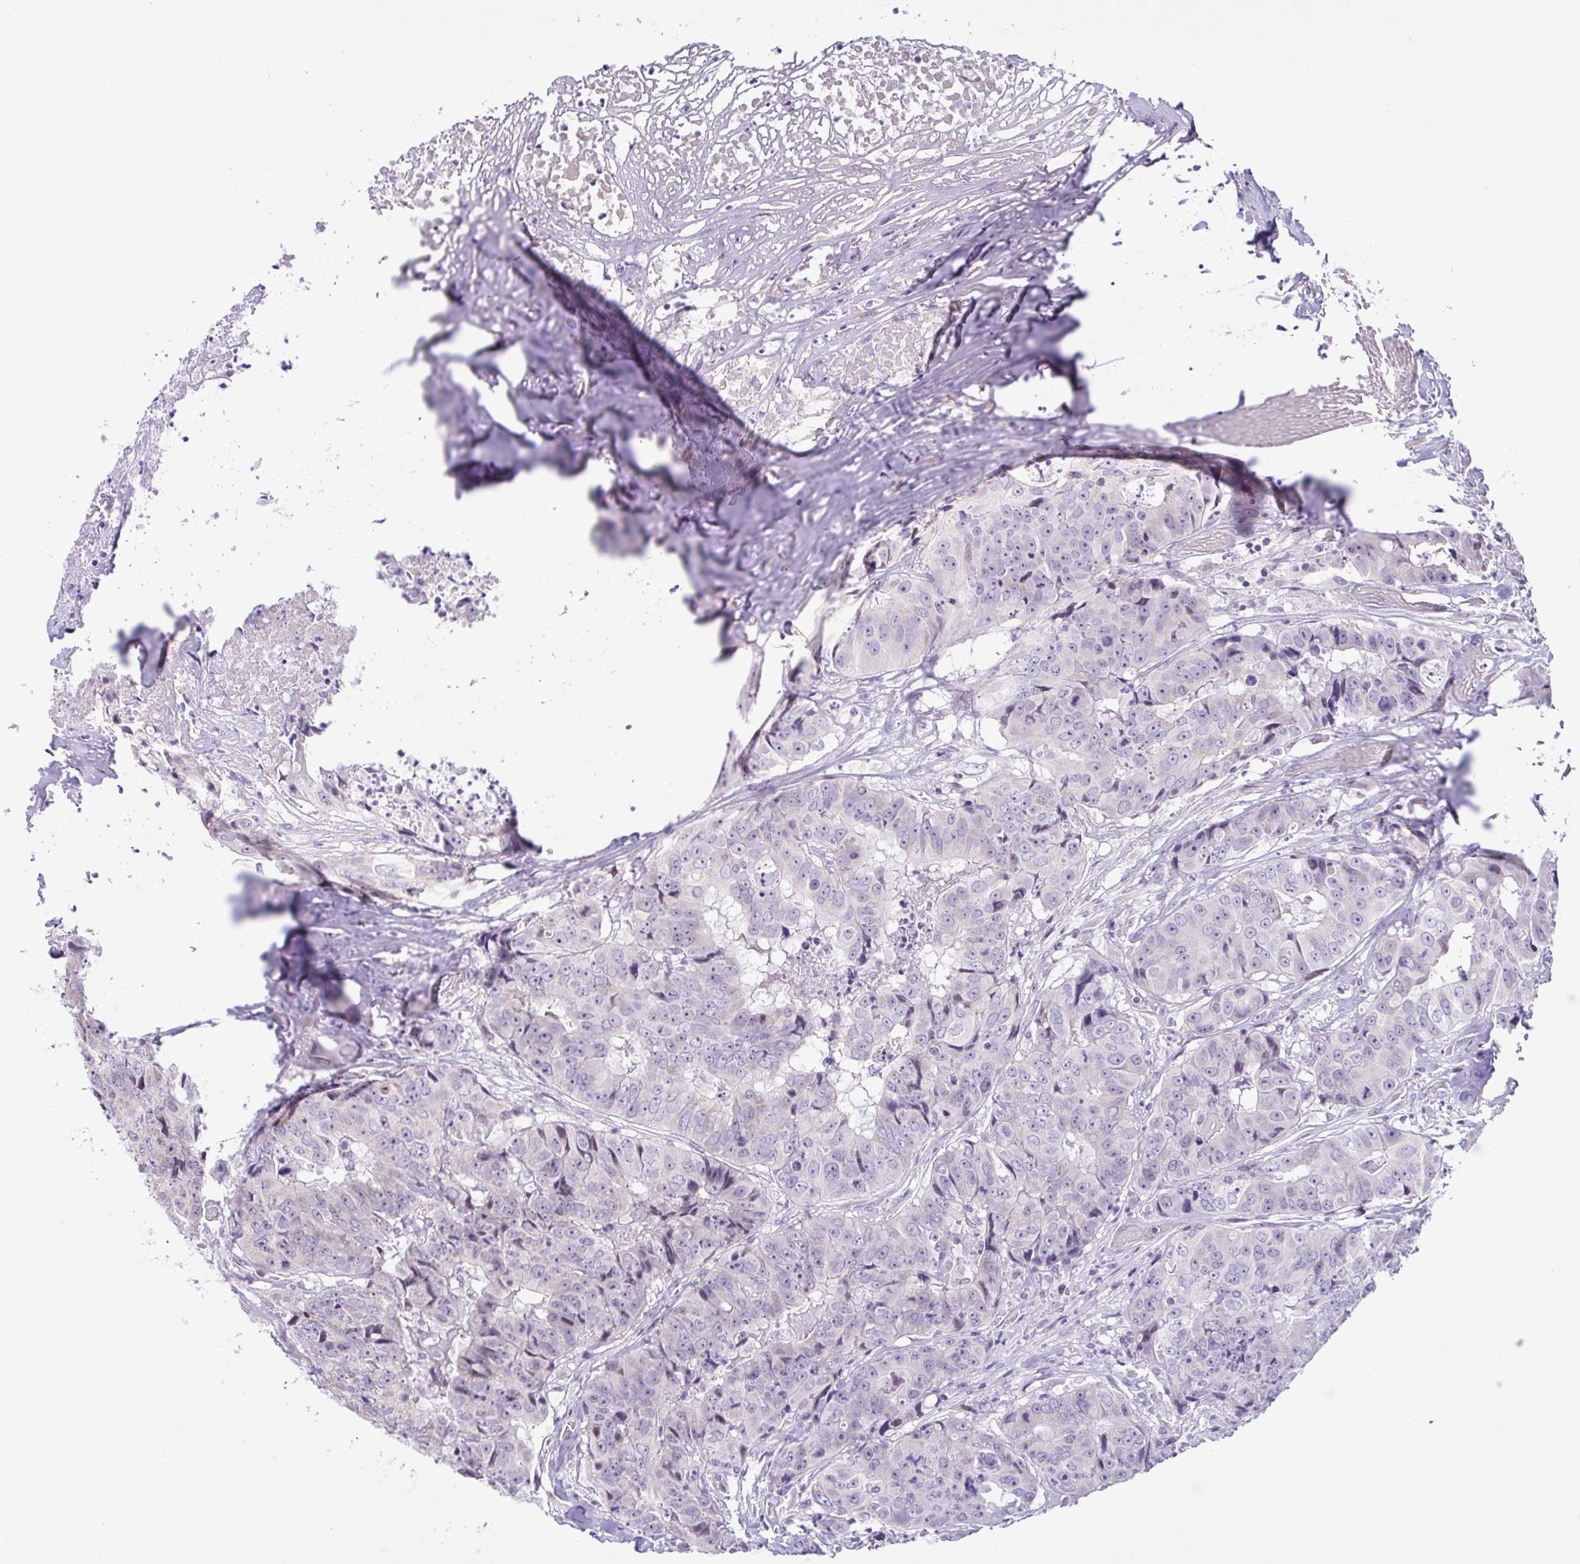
{"staining": {"intensity": "negative", "quantity": "none", "location": "none"}, "tissue": "colorectal cancer", "cell_type": "Tumor cells", "image_type": "cancer", "snomed": [{"axis": "morphology", "description": "Adenocarcinoma, NOS"}, {"axis": "topography", "description": "Rectum"}], "caption": "Colorectal adenocarcinoma stained for a protein using immunohistochemistry shows no positivity tumor cells.", "gene": "TGM3", "patient": {"sex": "female", "age": 62}}